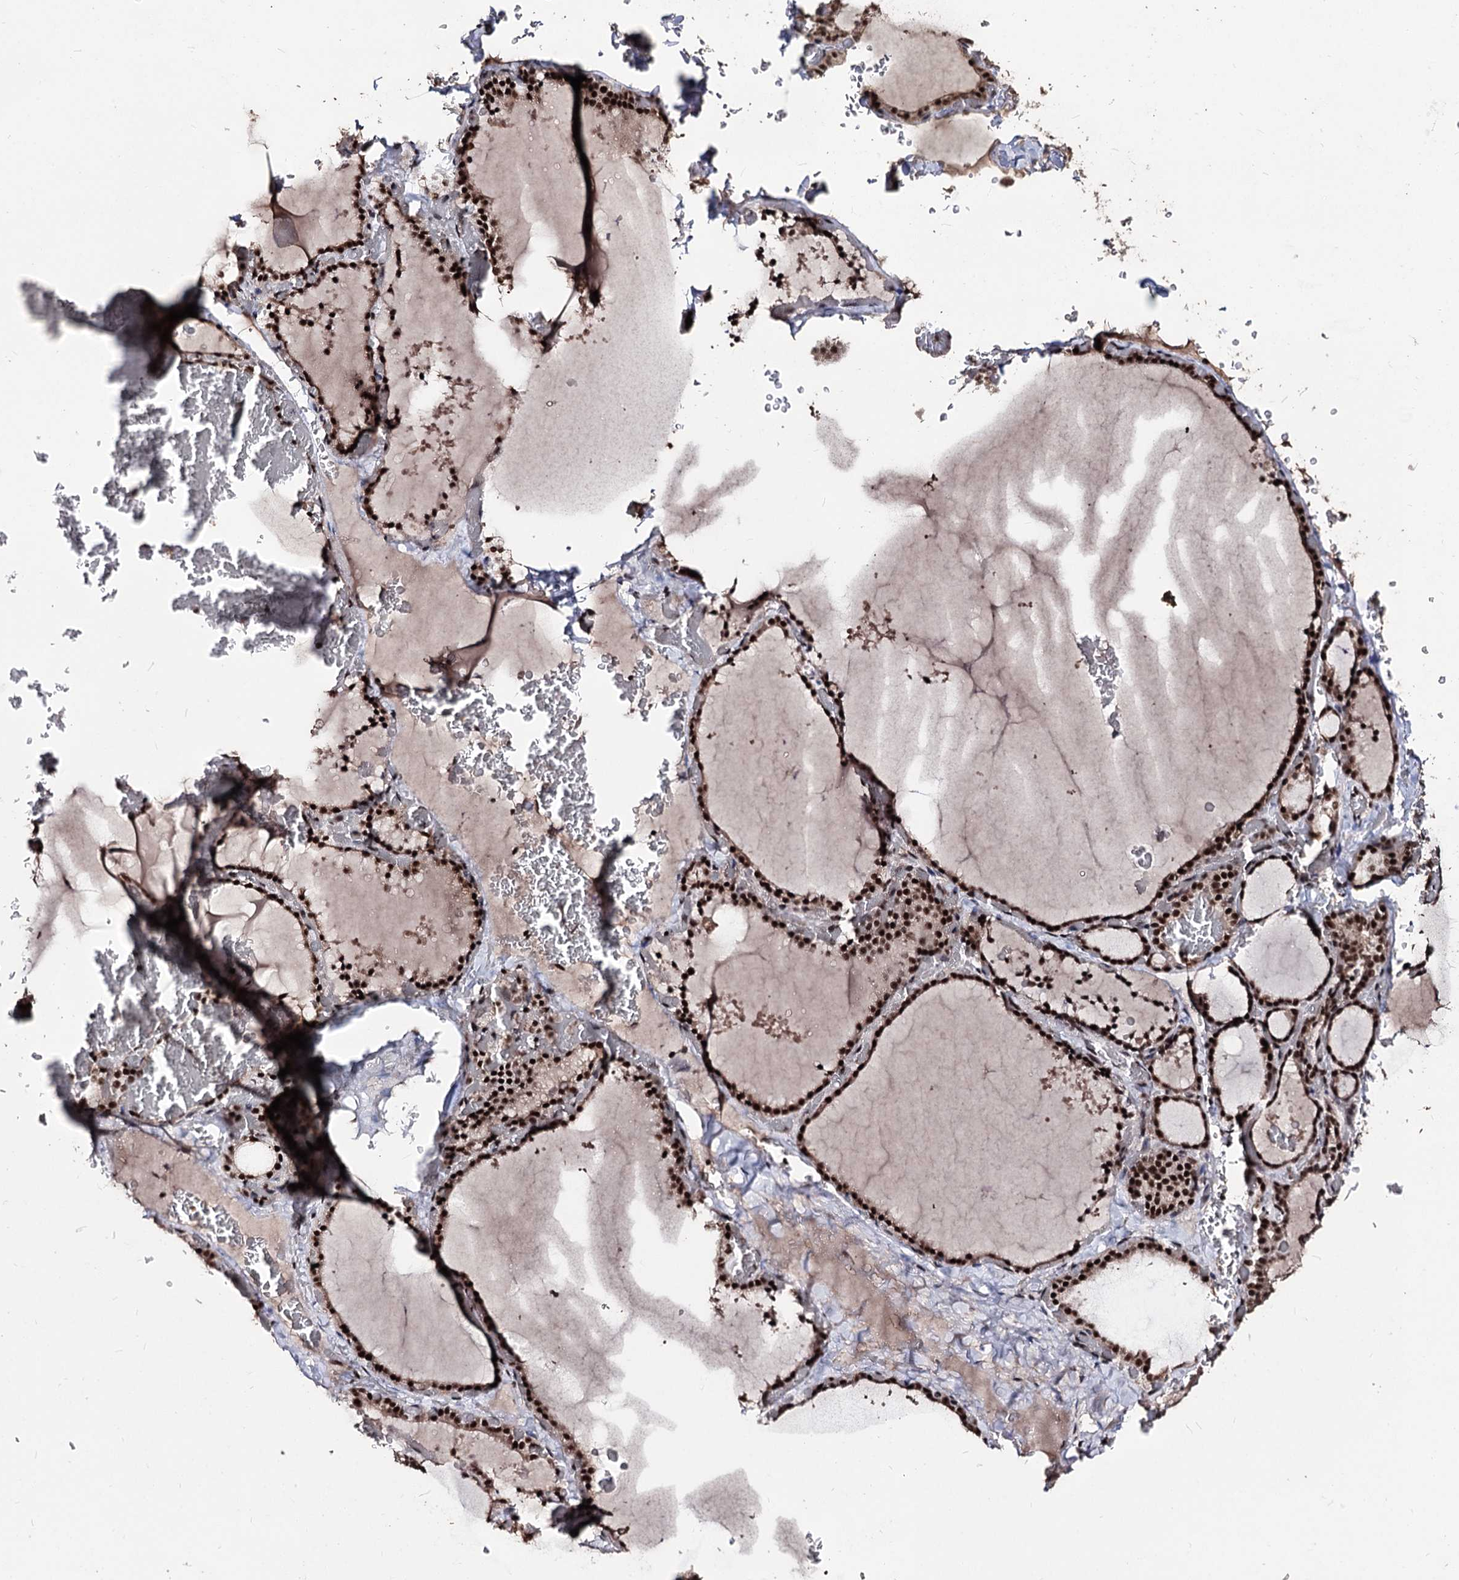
{"staining": {"intensity": "strong", "quantity": ">75%", "location": "nuclear"}, "tissue": "thyroid gland", "cell_type": "Glandular cells", "image_type": "normal", "snomed": [{"axis": "morphology", "description": "Normal tissue, NOS"}, {"axis": "topography", "description": "Thyroid gland"}], "caption": "DAB immunohistochemical staining of benign human thyroid gland shows strong nuclear protein staining in about >75% of glandular cells.", "gene": "U2SURP", "patient": {"sex": "female", "age": 39}}